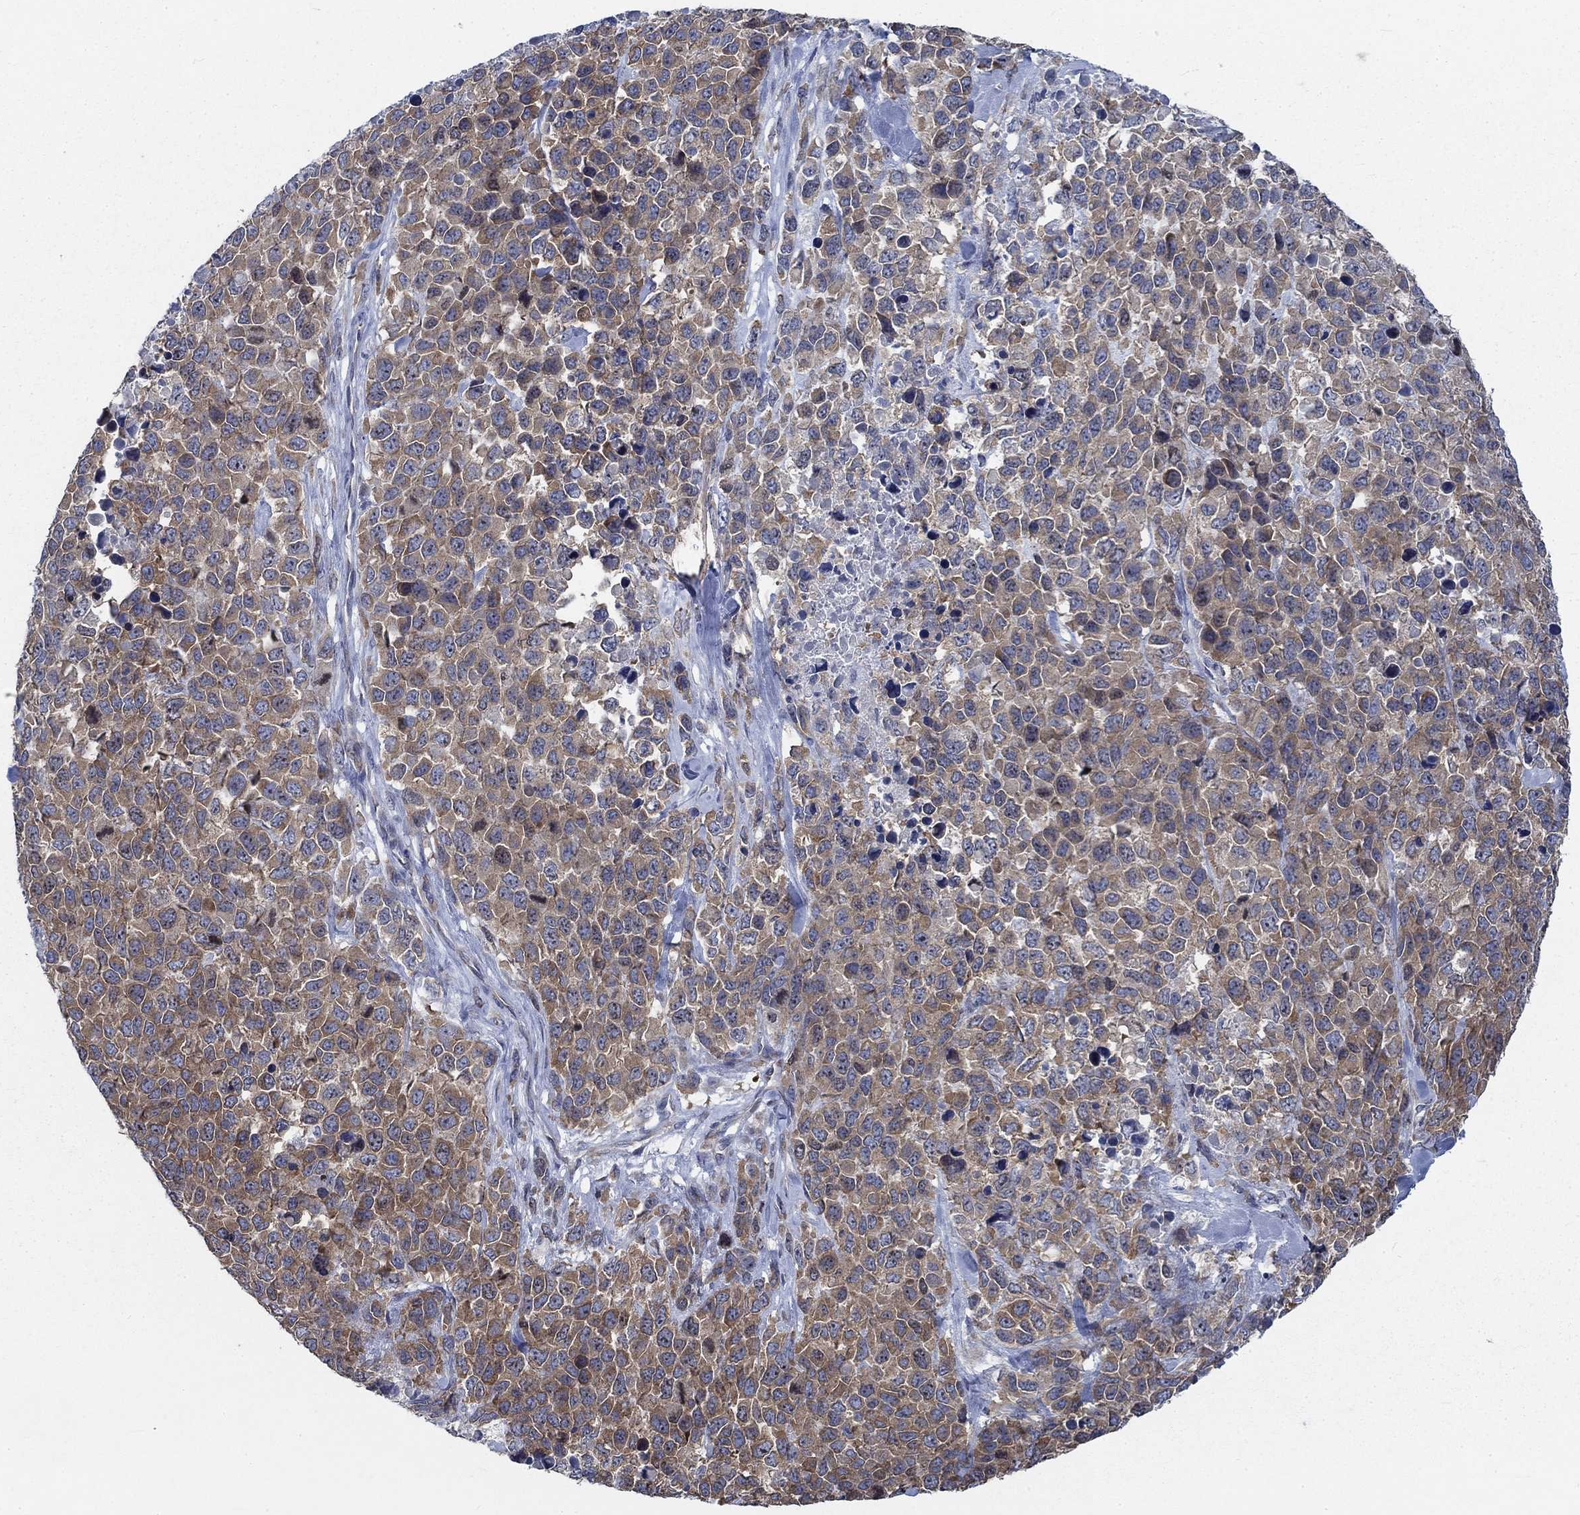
{"staining": {"intensity": "moderate", "quantity": ">75%", "location": "cytoplasmic/membranous"}, "tissue": "melanoma", "cell_type": "Tumor cells", "image_type": "cancer", "snomed": [{"axis": "morphology", "description": "Malignant melanoma, Metastatic site"}, {"axis": "topography", "description": "Skin"}], "caption": "Tumor cells exhibit medium levels of moderate cytoplasmic/membranous staining in approximately >75% of cells in human melanoma.", "gene": "MMP24", "patient": {"sex": "male", "age": 84}}